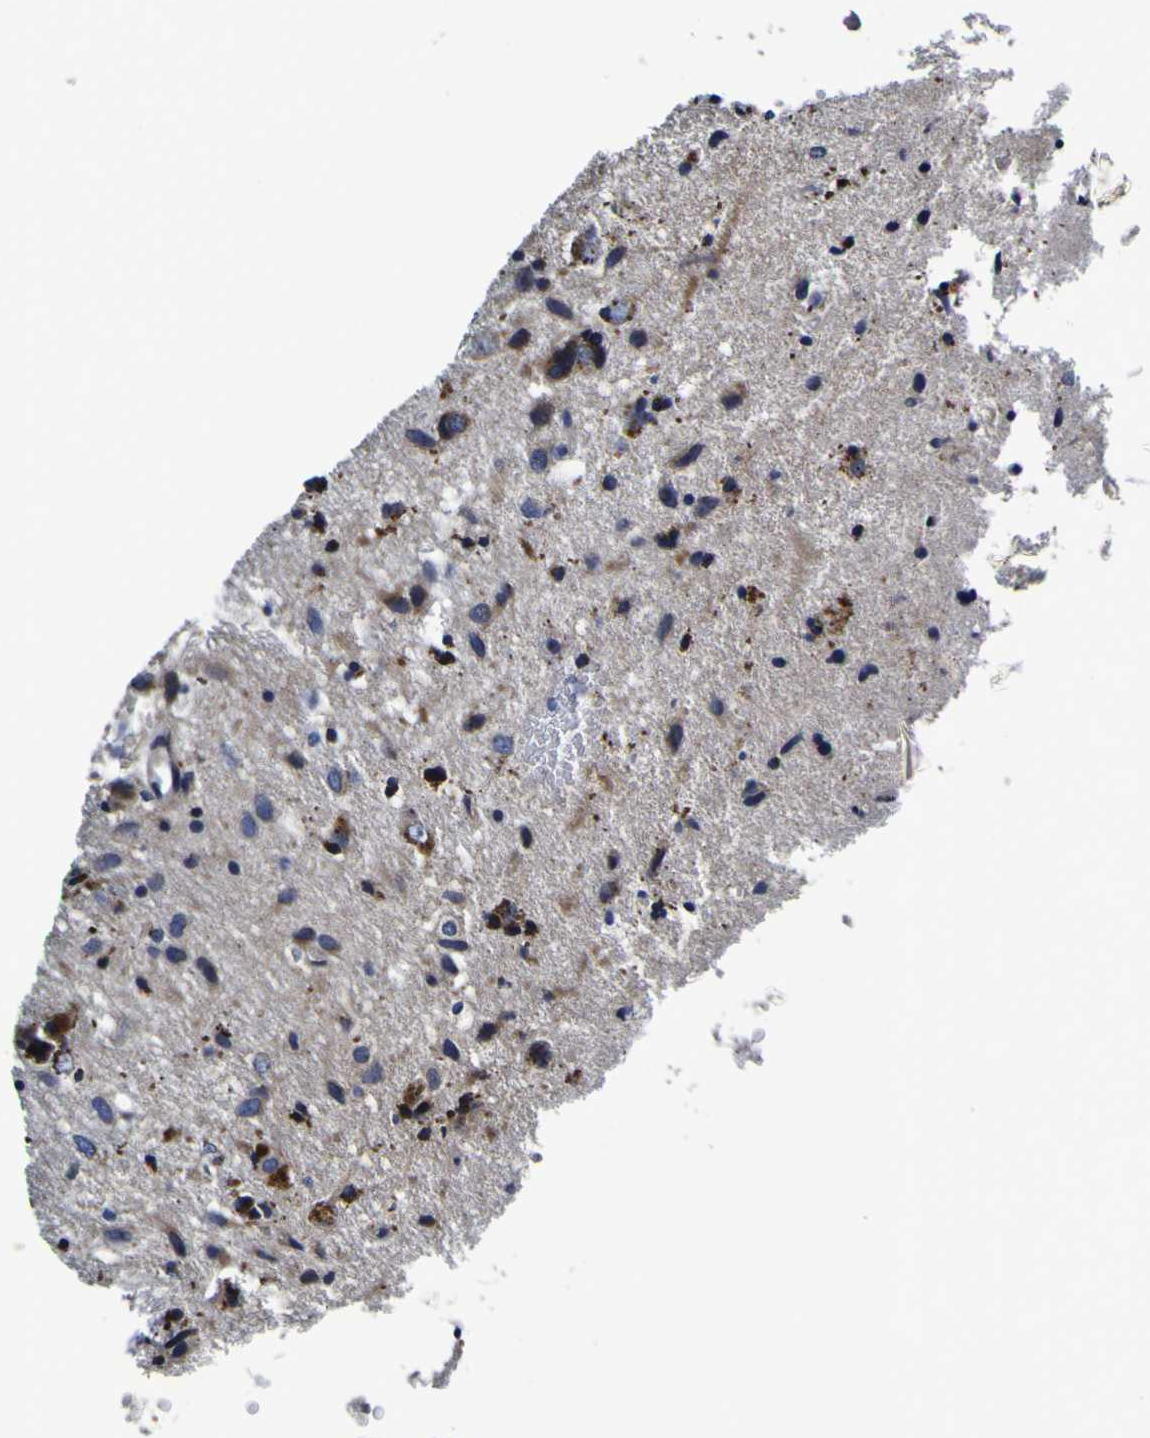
{"staining": {"intensity": "weak", "quantity": "<25%", "location": "cytoplasmic/membranous"}, "tissue": "glioma", "cell_type": "Tumor cells", "image_type": "cancer", "snomed": [{"axis": "morphology", "description": "Glioma, malignant, Low grade"}, {"axis": "topography", "description": "Brain"}], "caption": "Immunohistochemistry (IHC) of glioma exhibits no staining in tumor cells.", "gene": "PANK4", "patient": {"sex": "male", "age": 77}}